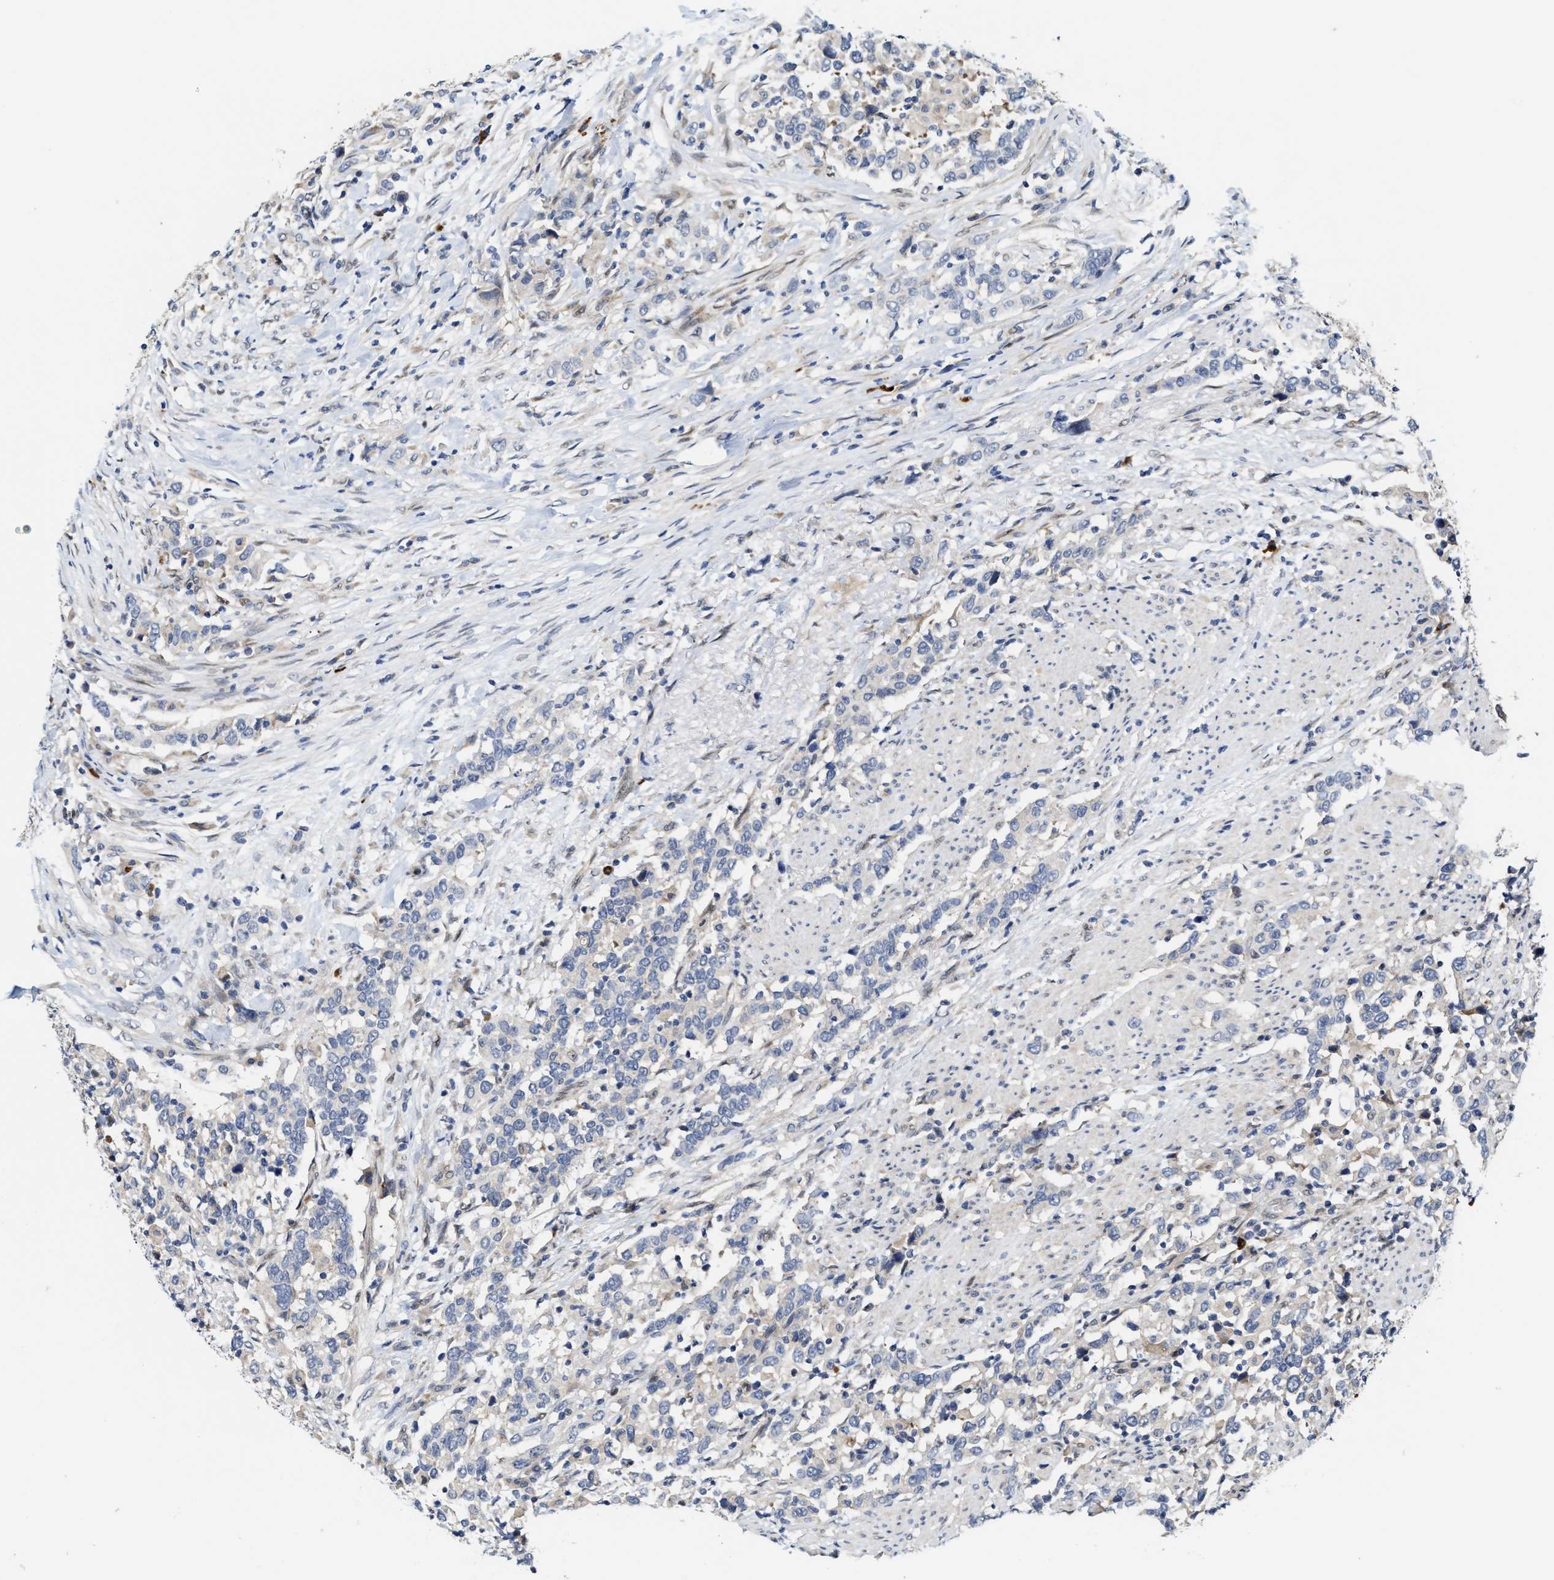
{"staining": {"intensity": "negative", "quantity": "none", "location": "none"}, "tissue": "urothelial cancer", "cell_type": "Tumor cells", "image_type": "cancer", "snomed": [{"axis": "morphology", "description": "Urothelial carcinoma, High grade"}, {"axis": "topography", "description": "Urinary bladder"}], "caption": "Human urothelial cancer stained for a protein using immunohistochemistry (IHC) shows no positivity in tumor cells.", "gene": "TCF4", "patient": {"sex": "male", "age": 61}}